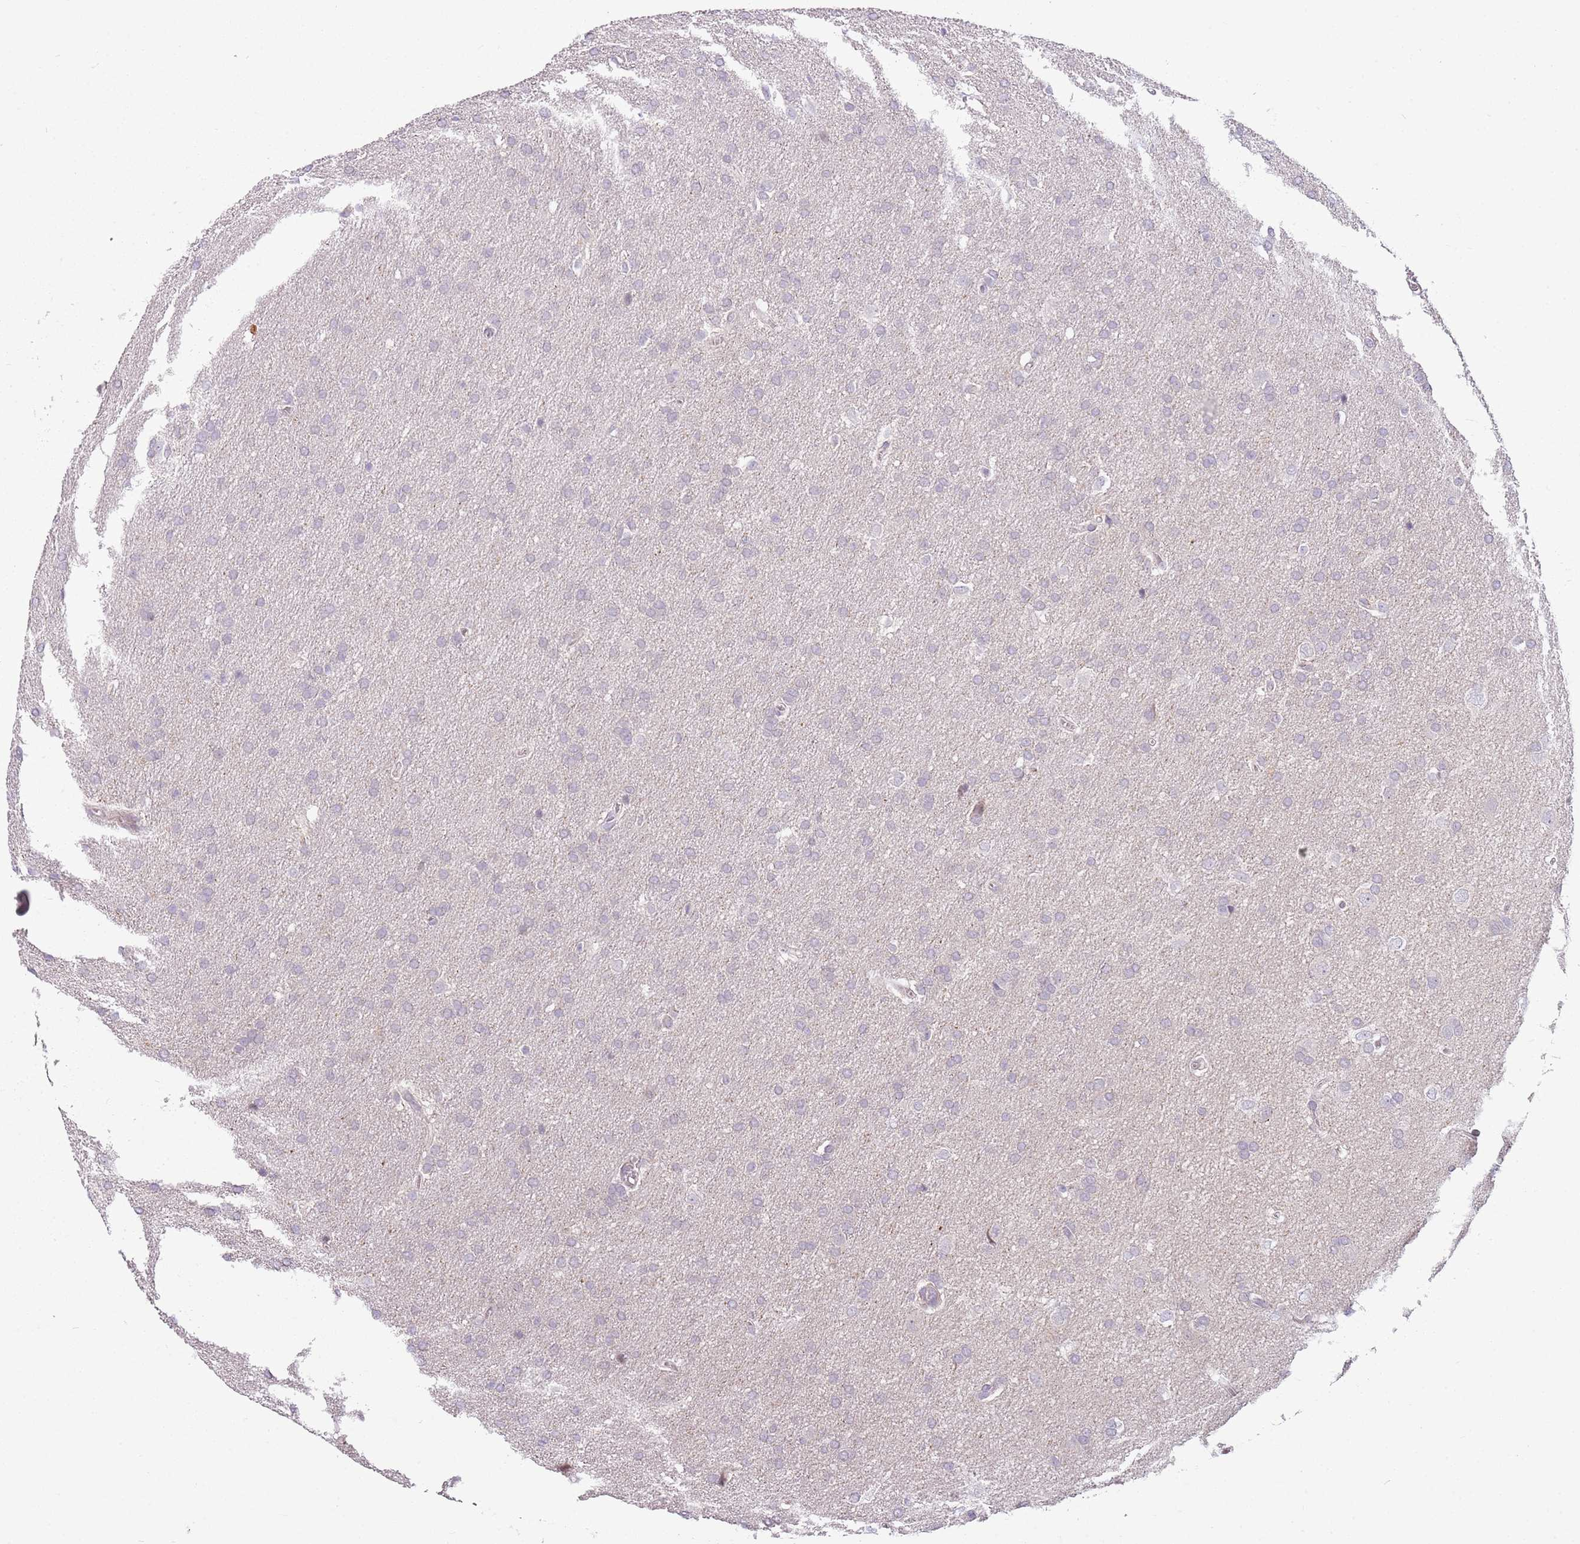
{"staining": {"intensity": "negative", "quantity": "none", "location": "none"}, "tissue": "glioma", "cell_type": "Tumor cells", "image_type": "cancer", "snomed": [{"axis": "morphology", "description": "Glioma, malignant, Low grade"}, {"axis": "topography", "description": "Brain"}], "caption": "A high-resolution histopathology image shows immunohistochemistry staining of glioma, which shows no significant expression in tumor cells.", "gene": "DEFB116", "patient": {"sex": "female", "age": 32}}